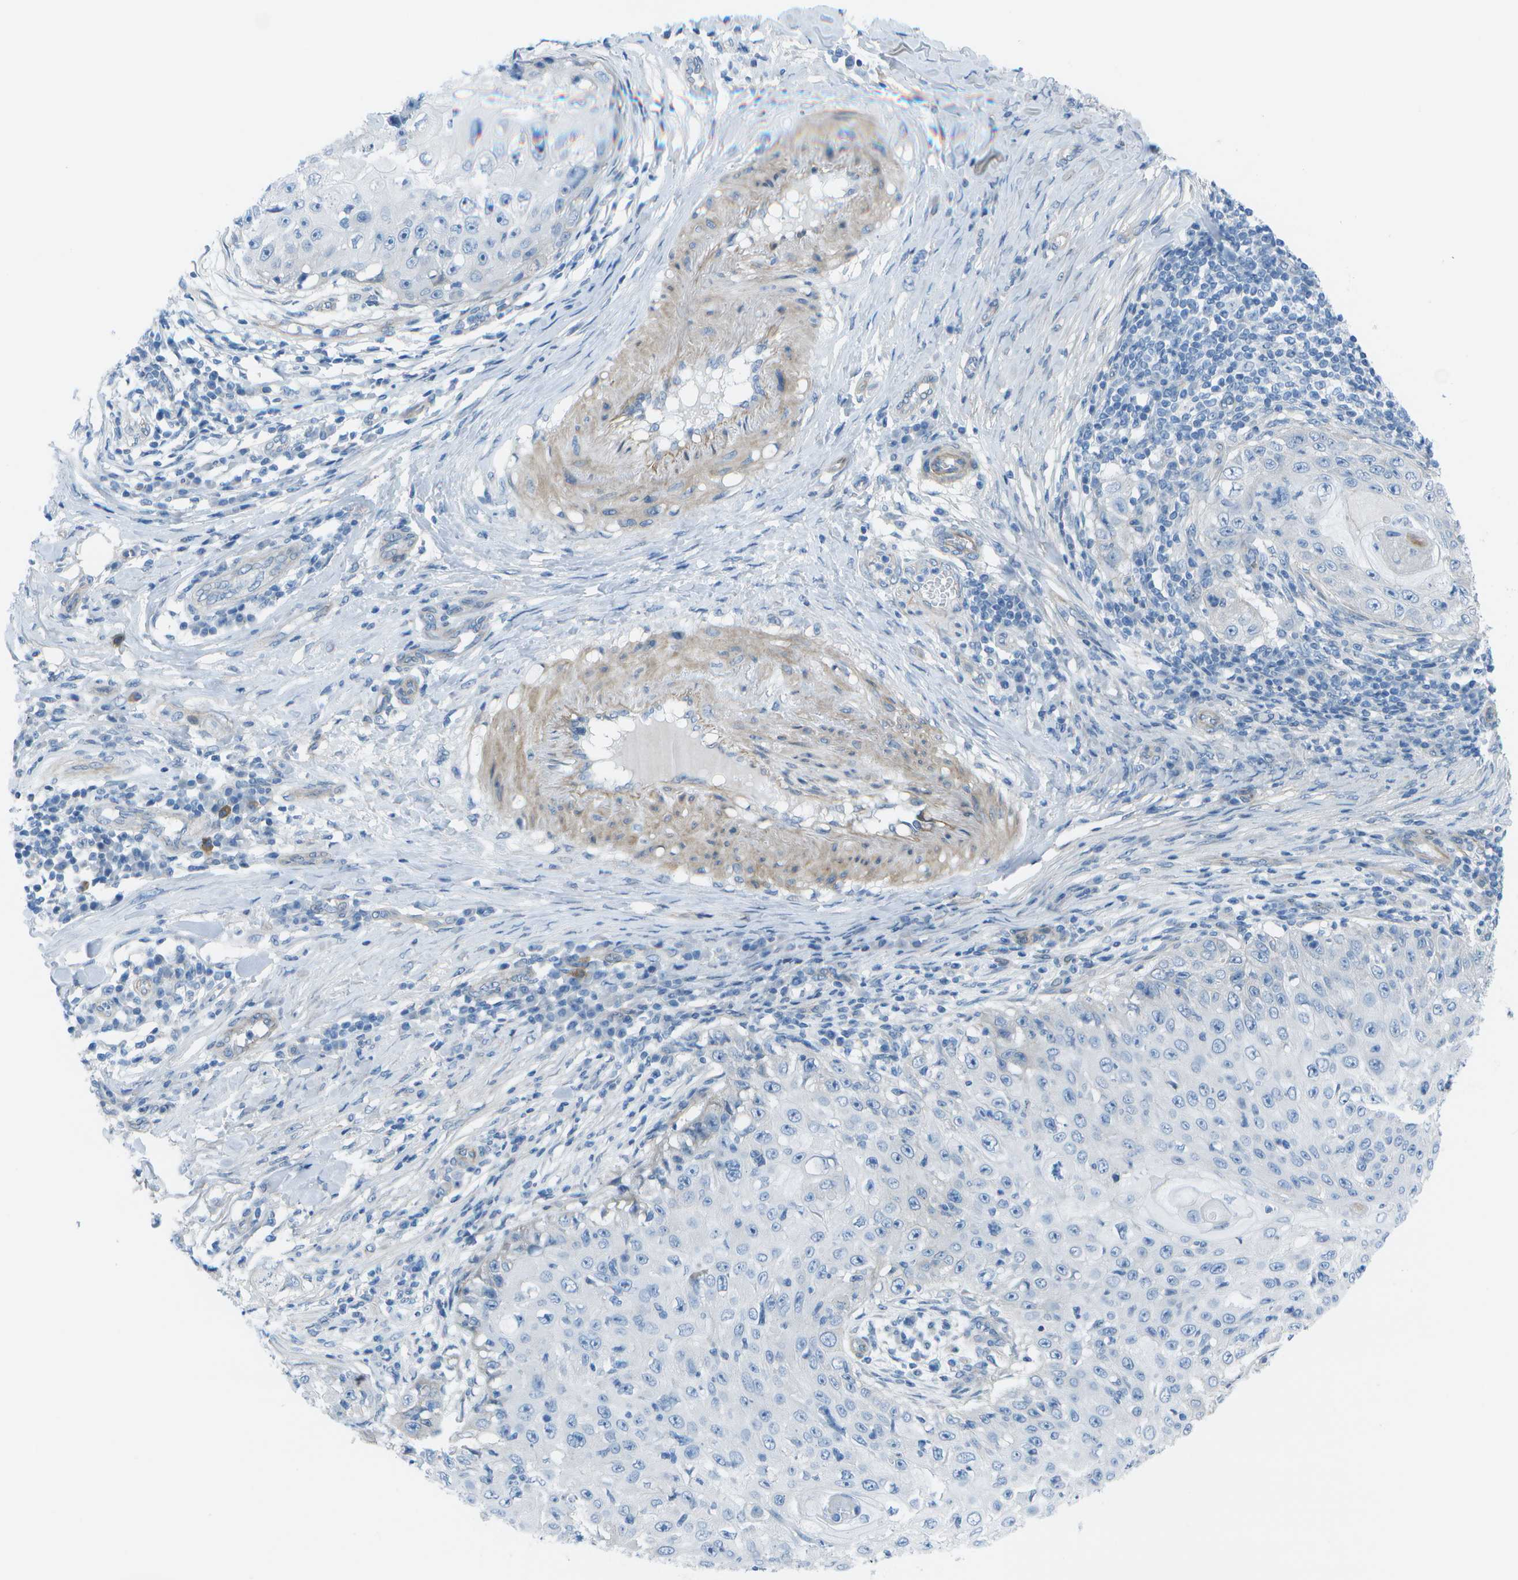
{"staining": {"intensity": "negative", "quantity": "none", "location": "none"}, "tissue": "skin cancer", "cell_type": "Tumor cells", "image_type": "cancer", "snomed": [{"axis": "morphology", "description": "Squamous cell carcinoma, NOS"}, {"axis": "topography", "description": "Skin"}], "caption": "An IHC image of squamous cell carcinoma (skin) is shown. There is no staining in tumor cells of squamous cell carcinoma (skin).", "gene": "SORBS3", "patient": {"sex": "male", "age": 86}}